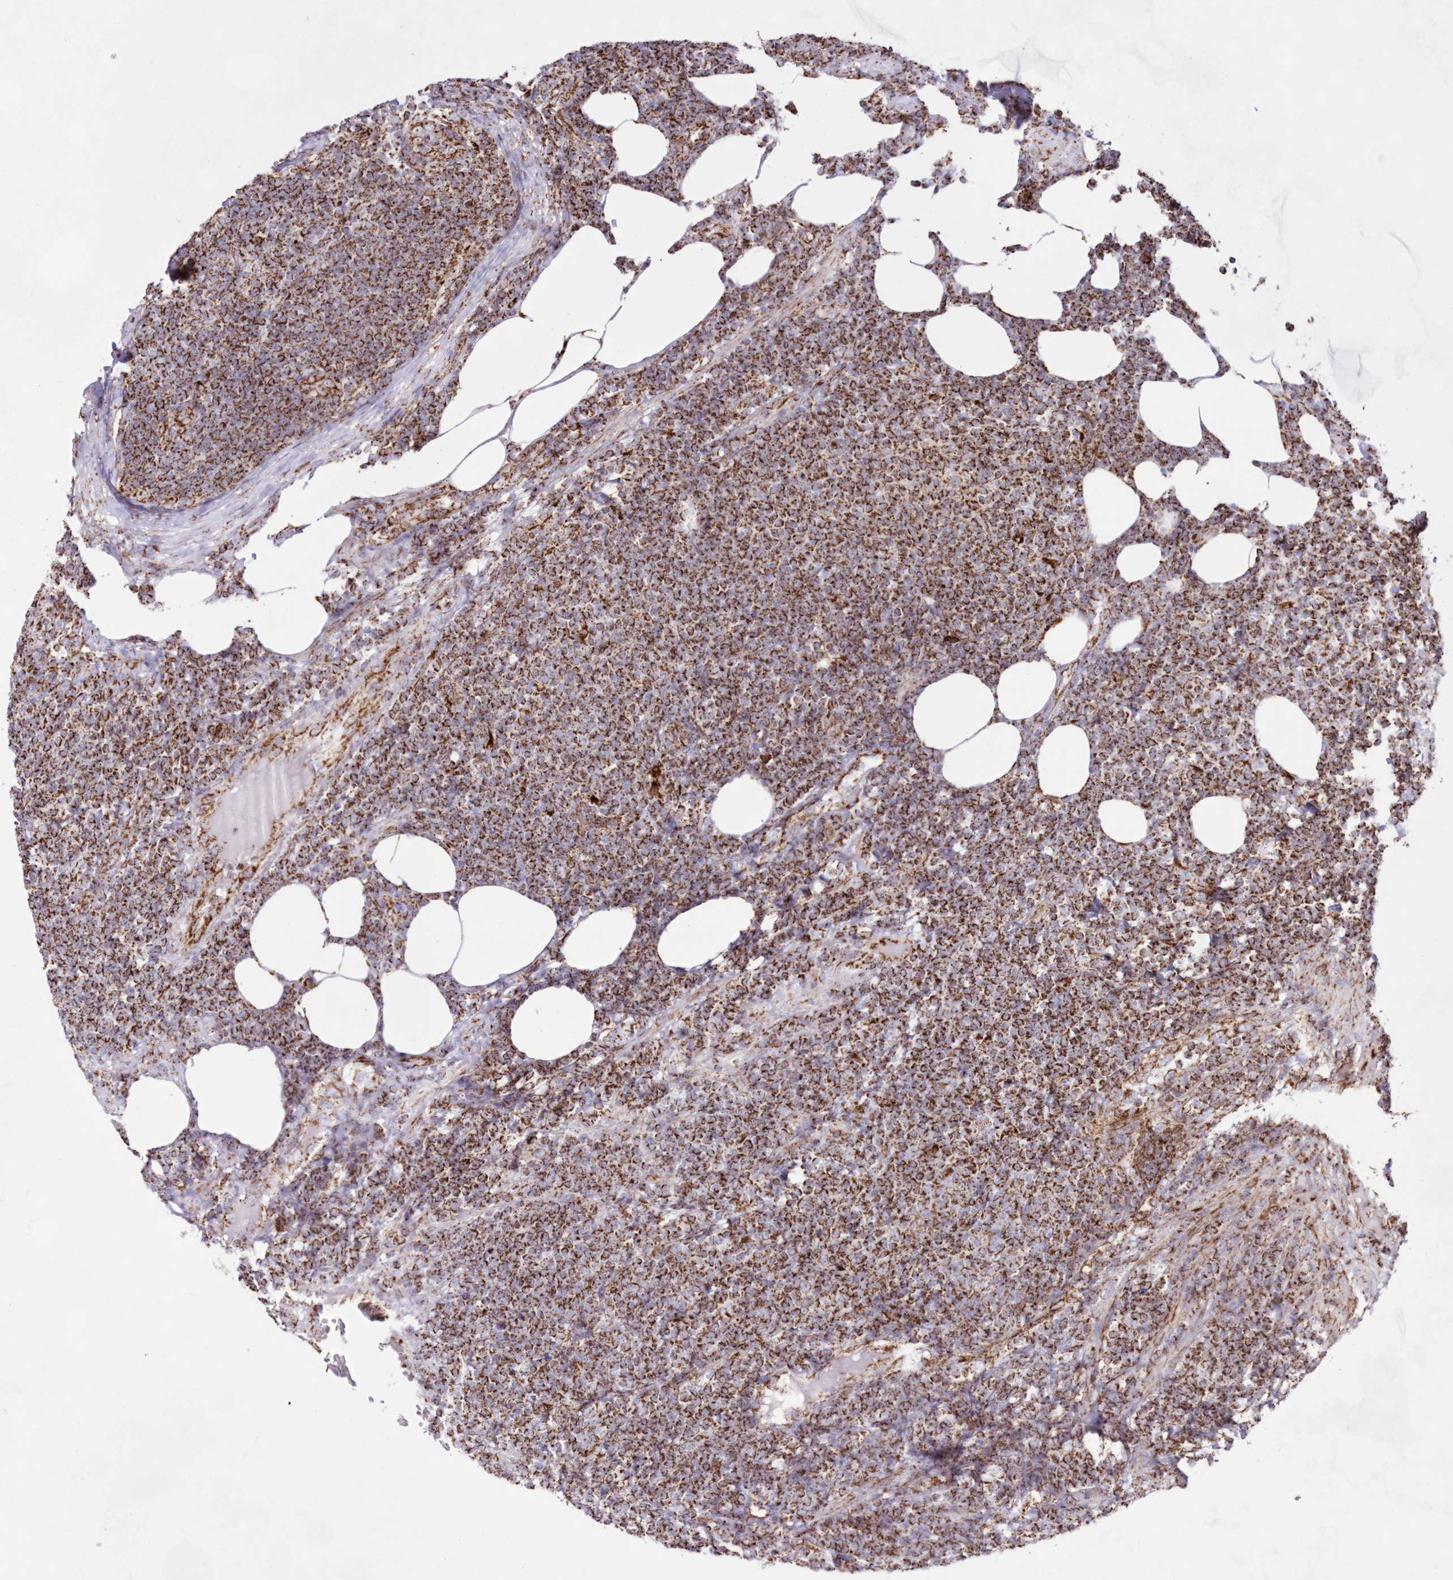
{"staining": {"intensity": "strong", "quantity": ">75%", "location": "cytoplasmic/membranous"}, "tissue": "lymphoma", "cell_type": "Tumor cells", "image_type": "cancer", "snomed": [{"axis": "morphology", "description": "Malignant lymphoma, non-Hodgkin's type, Low grade"}, {"axis": "topography", "description": "Lymph node"}], "caption": "Immunohistochemical staining of lymphoma reveals strong cytoplasmic/membranous protein expression in approximately >75% of tumor cells.", "gene": "HADHB", "patient": {"sex": "male", "age": 66}}